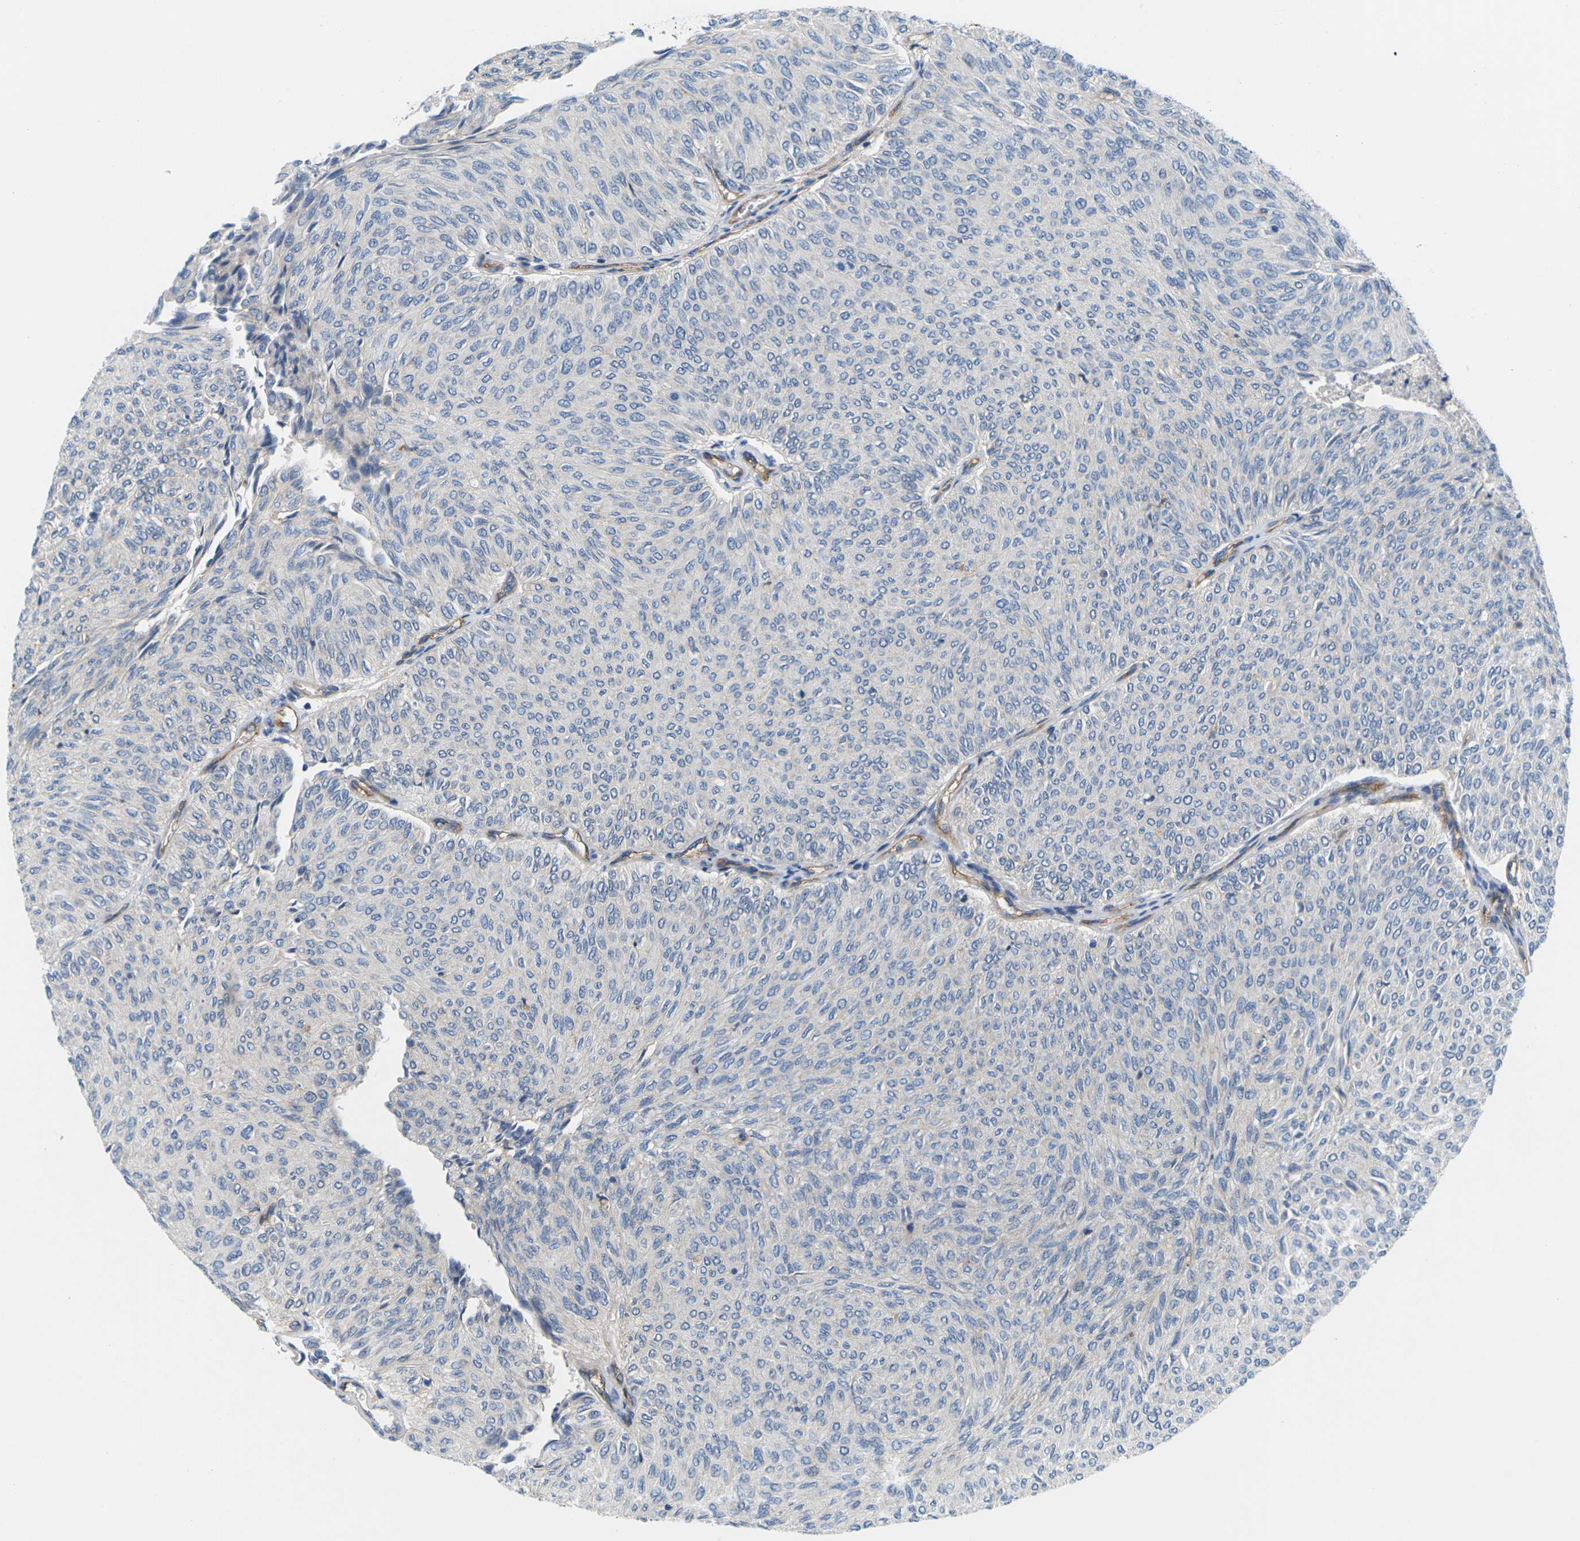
{"staining": {"intensity": "negative", "quantity": "none", "location": "none"}, "tissue": "urothelial cancer", "cell_type": "Tumor cells", "image_type": "cancer", "snomed": [{"axis": "morphology", "description": "Urothelial carcinoma, Low grade"}, {"axis": "topography", "description": "Urinary bladder"}], "caption": "A high-resolution image shows immunohistochemistry staining of urothelial carcinoma (low-grade), which reveals no significant positivity in tumor cells.", "gene": "ITGA5", "patient": {"sex": "male", "age": 78}}